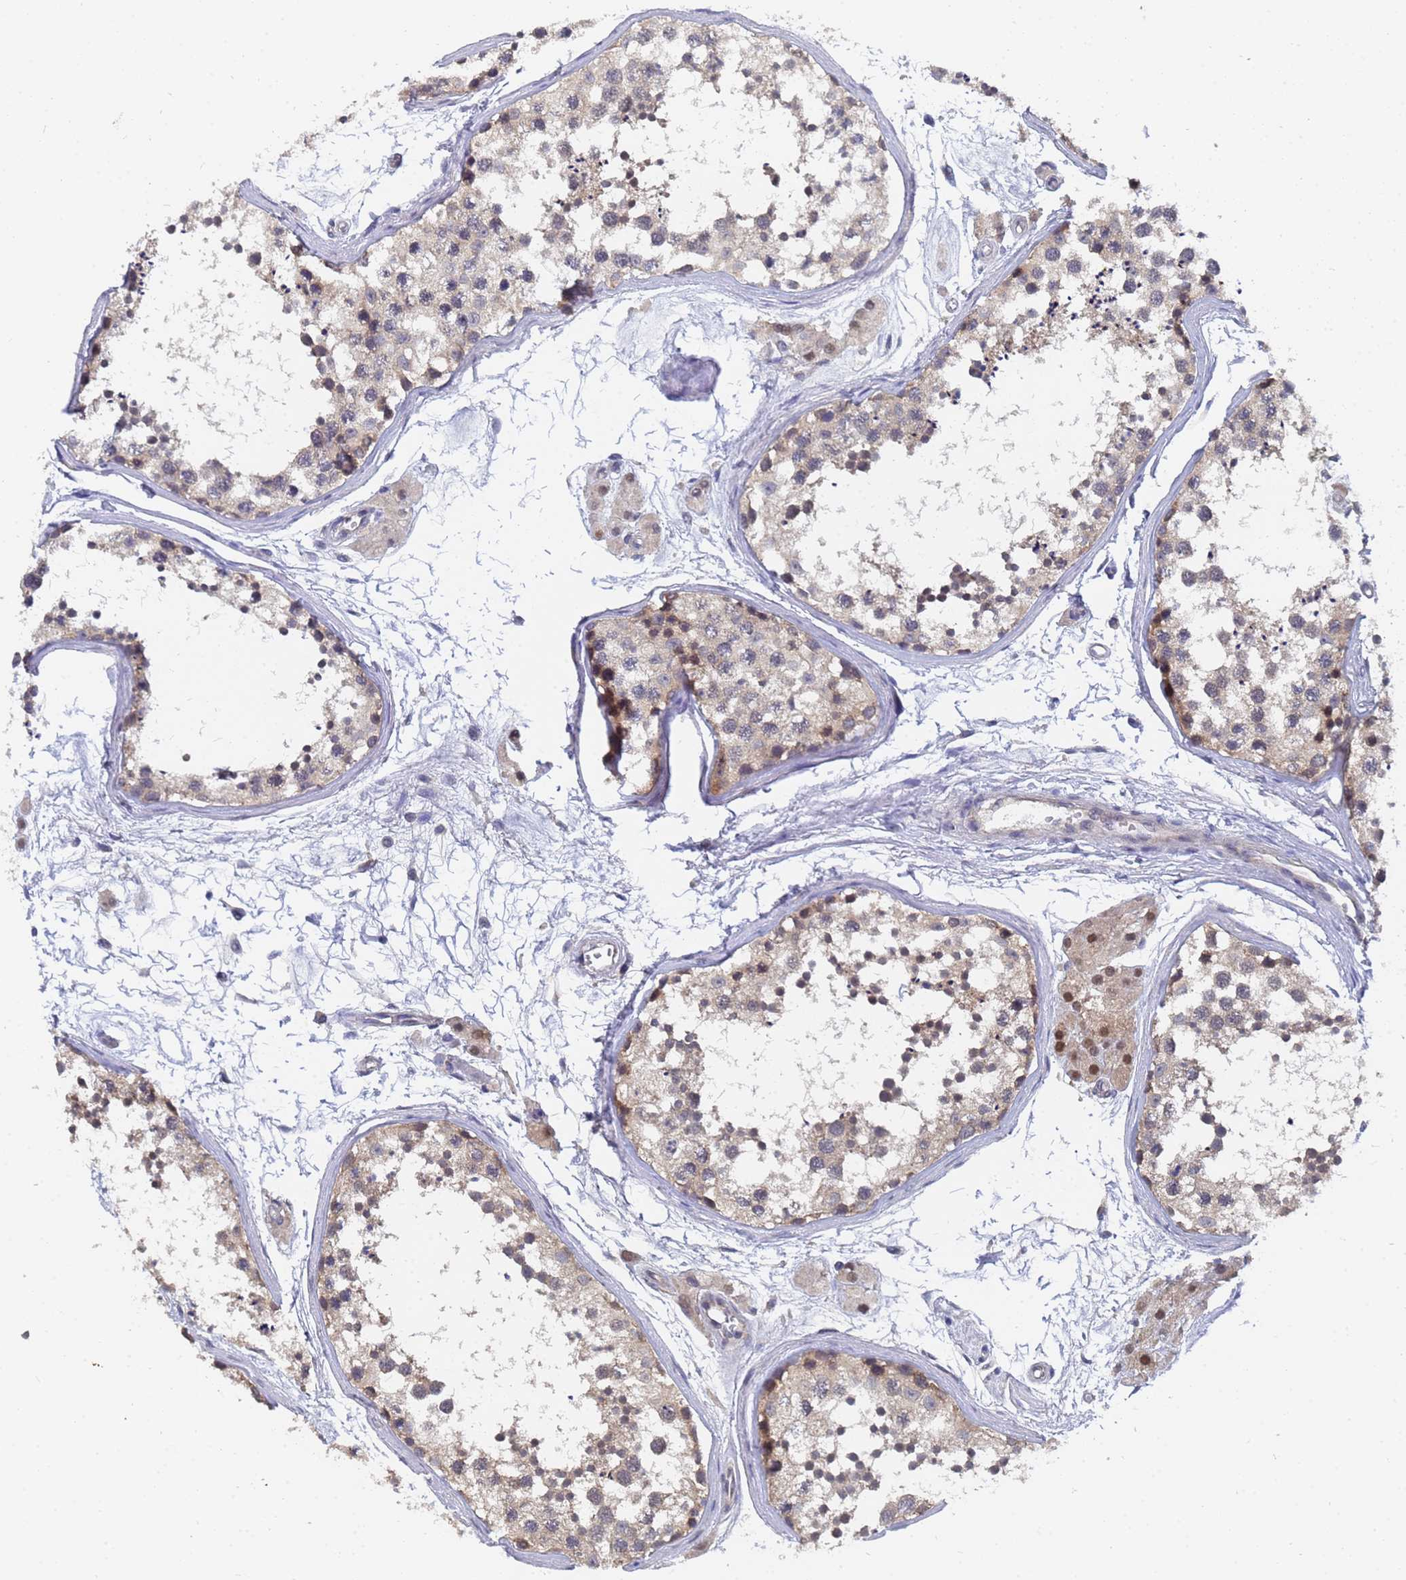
{"staining": {"intensity": "moderate", "quantity": "<25%", "location": "cytoplasmic/membranous,nuclear"}, "tissue": "testis", "cell_type": "Cells in seminiferous ducts", "image_type": "normal", "snomed": [{"axis": "morphology", "description": "Normal tissue, NOS"}, {"axis": "topography", "description": "Testis"}], "caption": "Moderate cytoplasmic/membranous,nuclear positivity for a protein is identified in approximately <25% of cells in seminiferous ducts of benign testis using IHC.", "gene": "ALS2CL", "patient": {"sex": "male", "age": 56}}